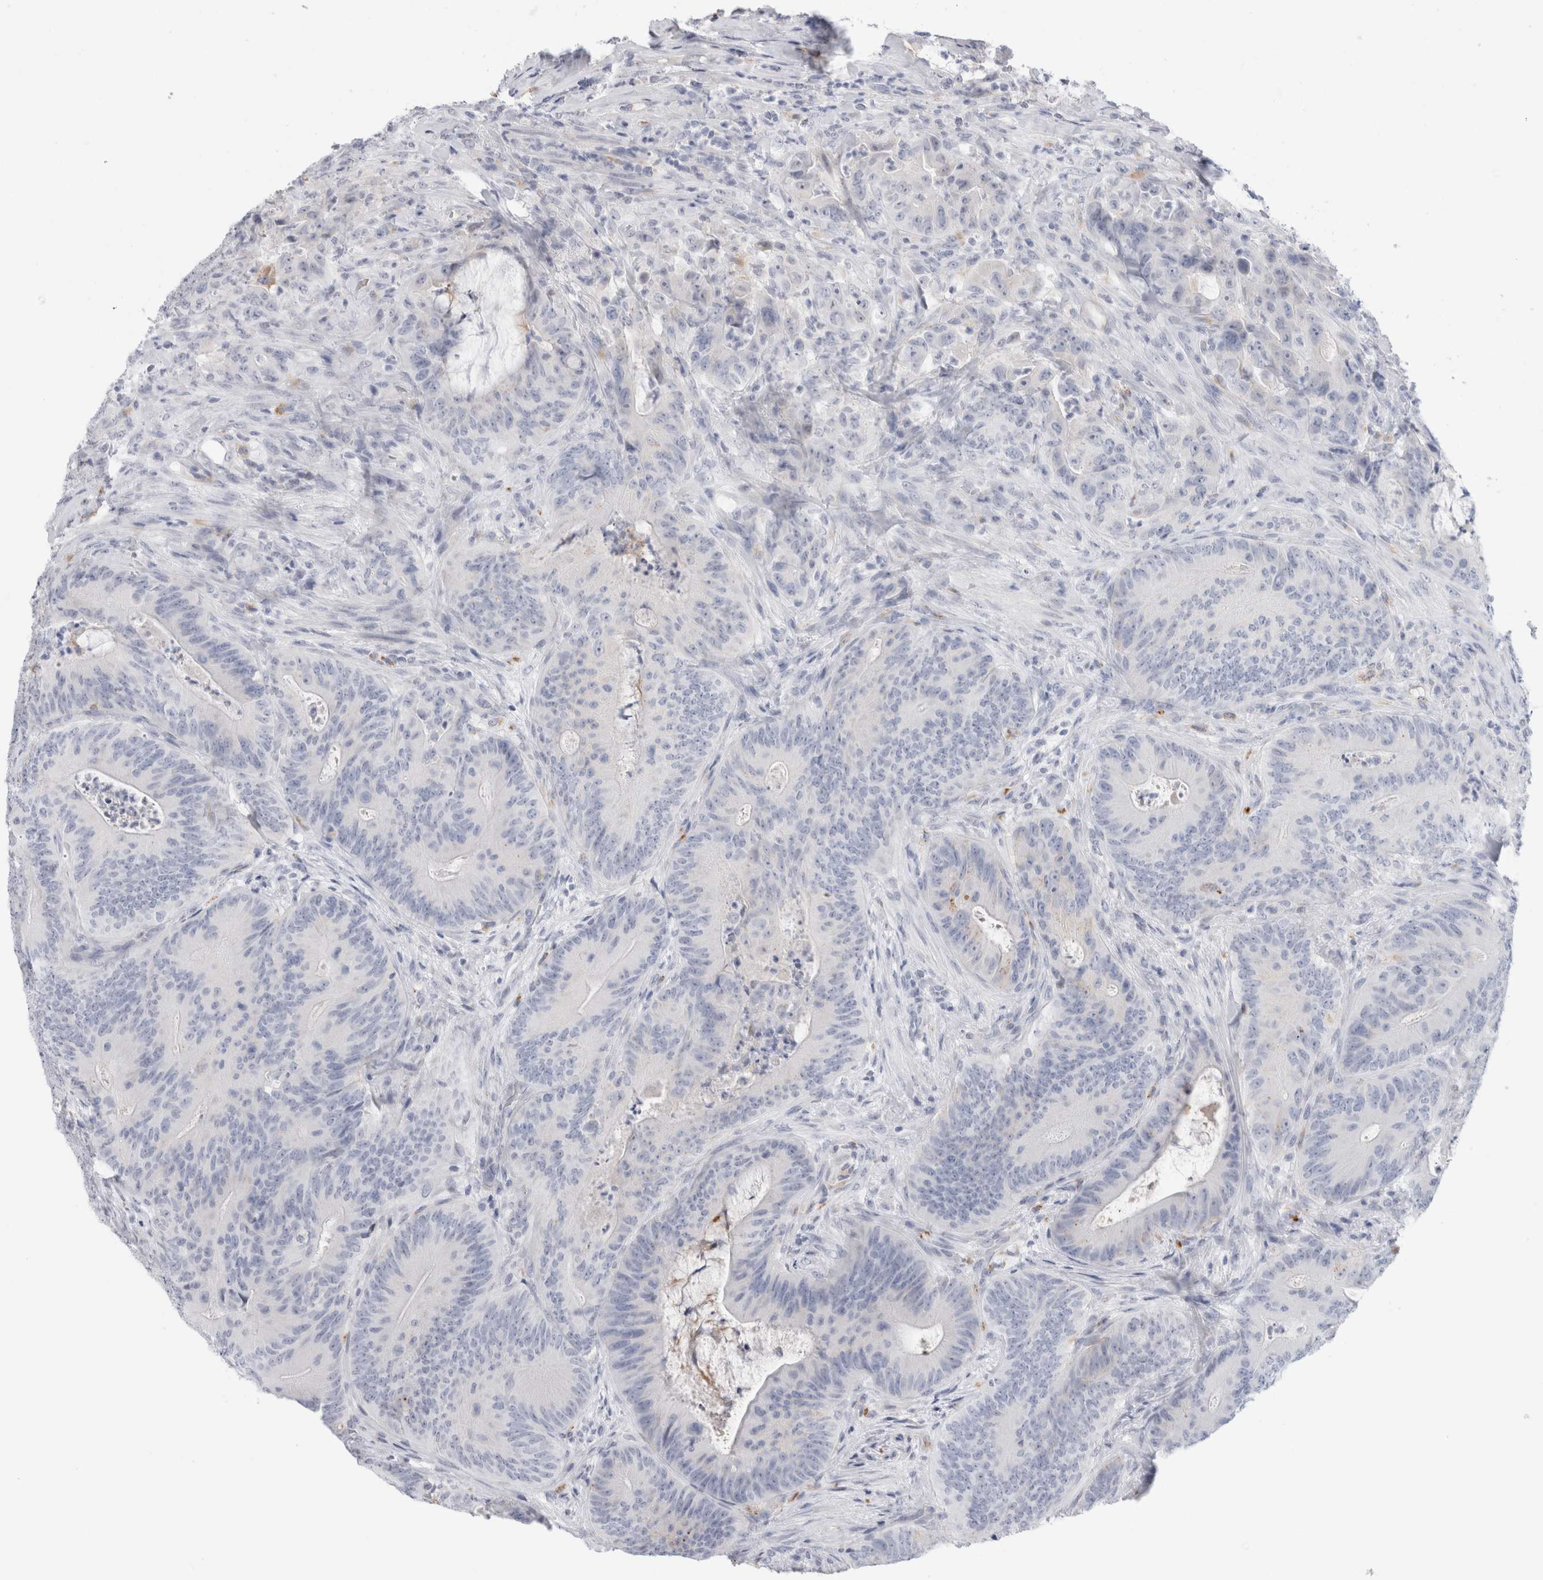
{"staining": {"intensity": "negative", "quantity": "none", "location": "none"}, "tissue": "colorectal cancer", "cell_type": "Tumor cells", "image_type": "cancer", "snomed": [{"axis": "morphology", "description": "Normal tissue, NOS"}, {"axis": "topography", "description": "Colon"}], "caption": "Immunohistochemistry histopathology image of neoplastic tissue: colorectal cancer stained with DAB (3,3'-diaminobenzidine) shows no significant protein staining in tumor cells. (Stains: DAB (3,3'-diaminobenzidine) immunohistochemistry (IHC) with hematoxylin counter stain, Microscopy: brightfield microscopy at high magnification).", "gene": "ANKMY1", "patient": {"sex": "female", "age": 82}}